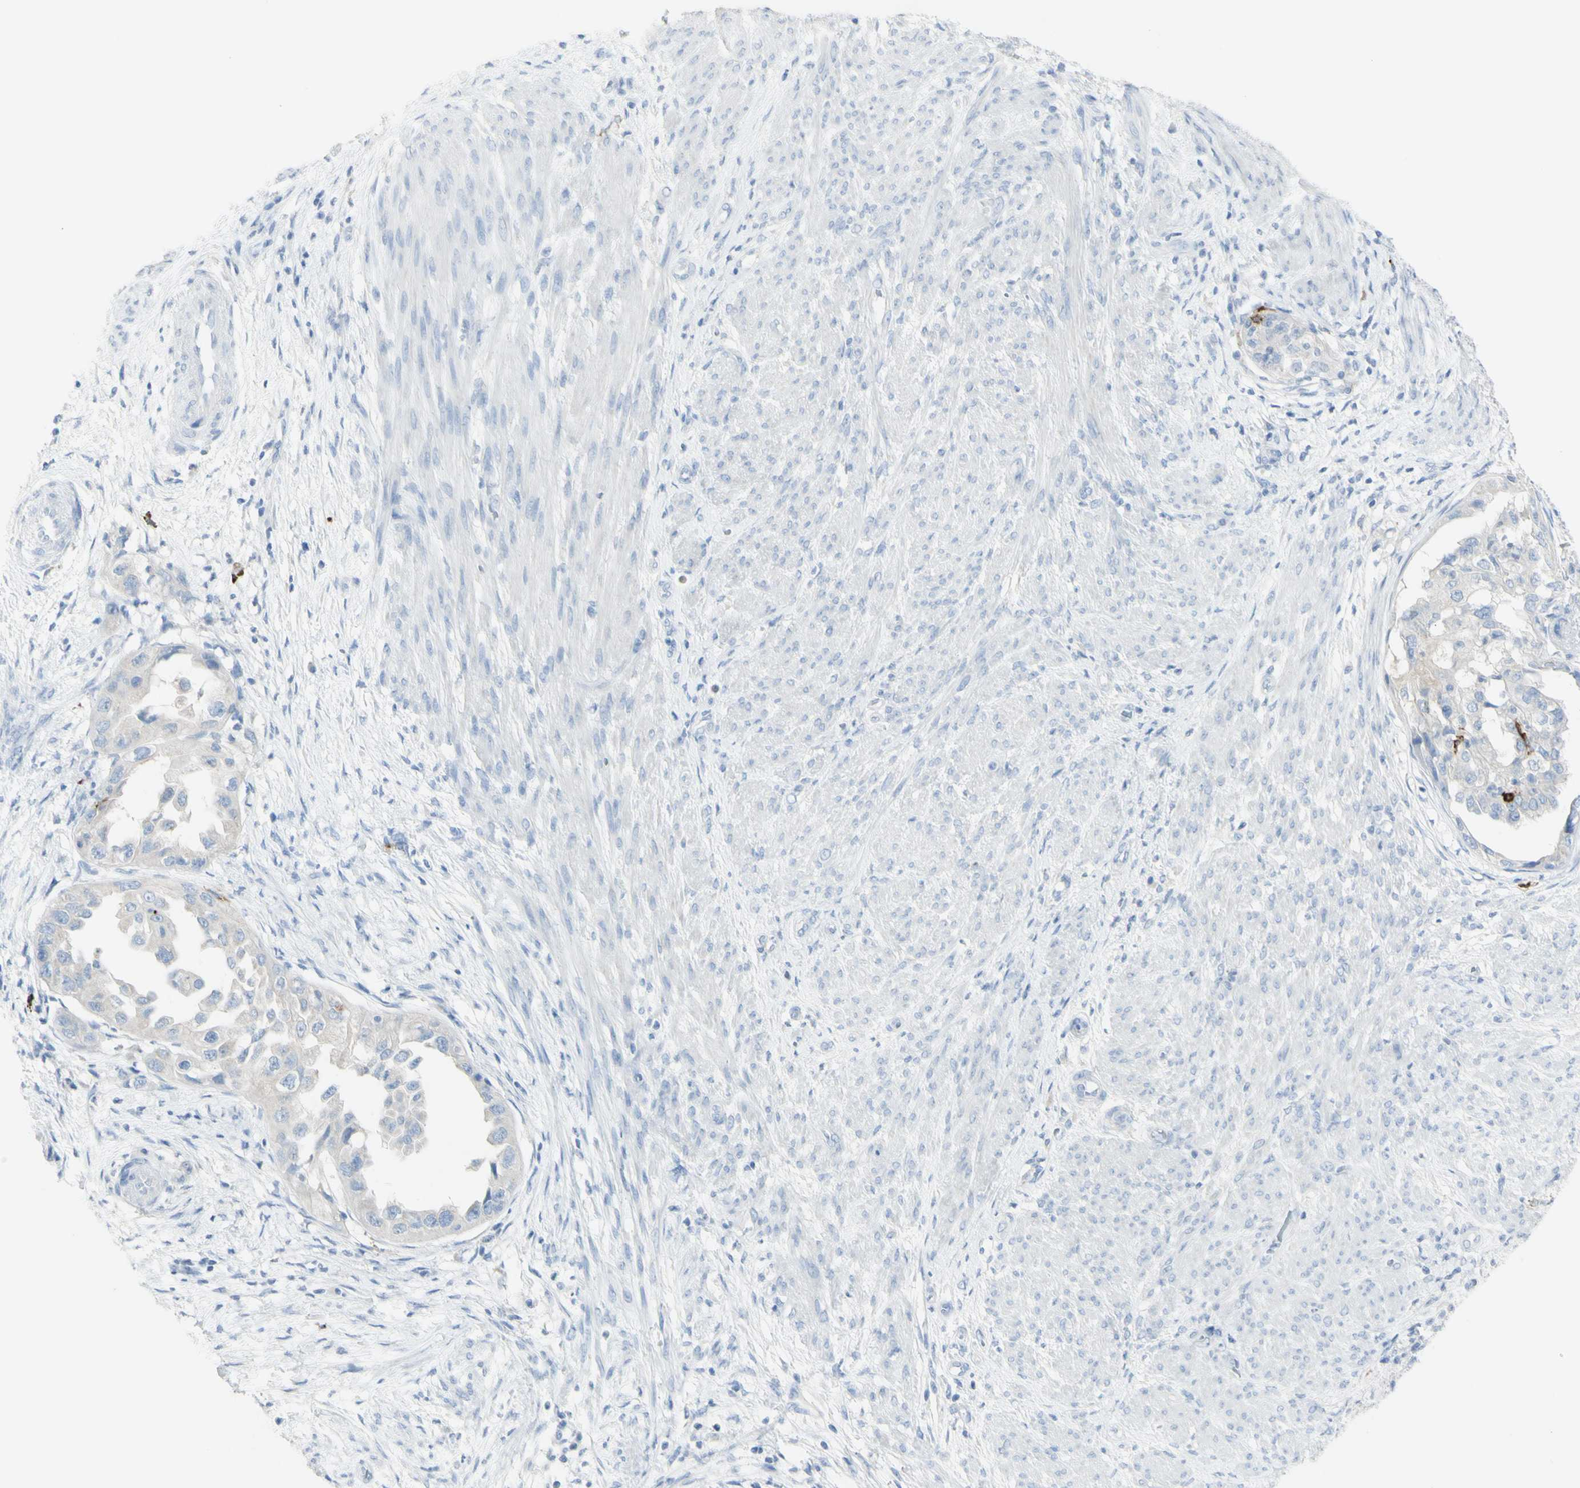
{"staining": {"intensity": "negative", "quantity": "none", "location": "none"}, "tissue": "endometrial cancer", "cell_type": "Tumor cells", "image_type": "cancer", "snomed": [{"axis": "morphology", "description": "Adenocarcinoma, NOS"}, {"axis": "topography", "description": "Endometrium"}], "caption": "A photomicrograph of human endometrial cancer is negative for staining in tumor cells.", "gene": "CD207", "patient": {"sex": "female", "age": 85}}